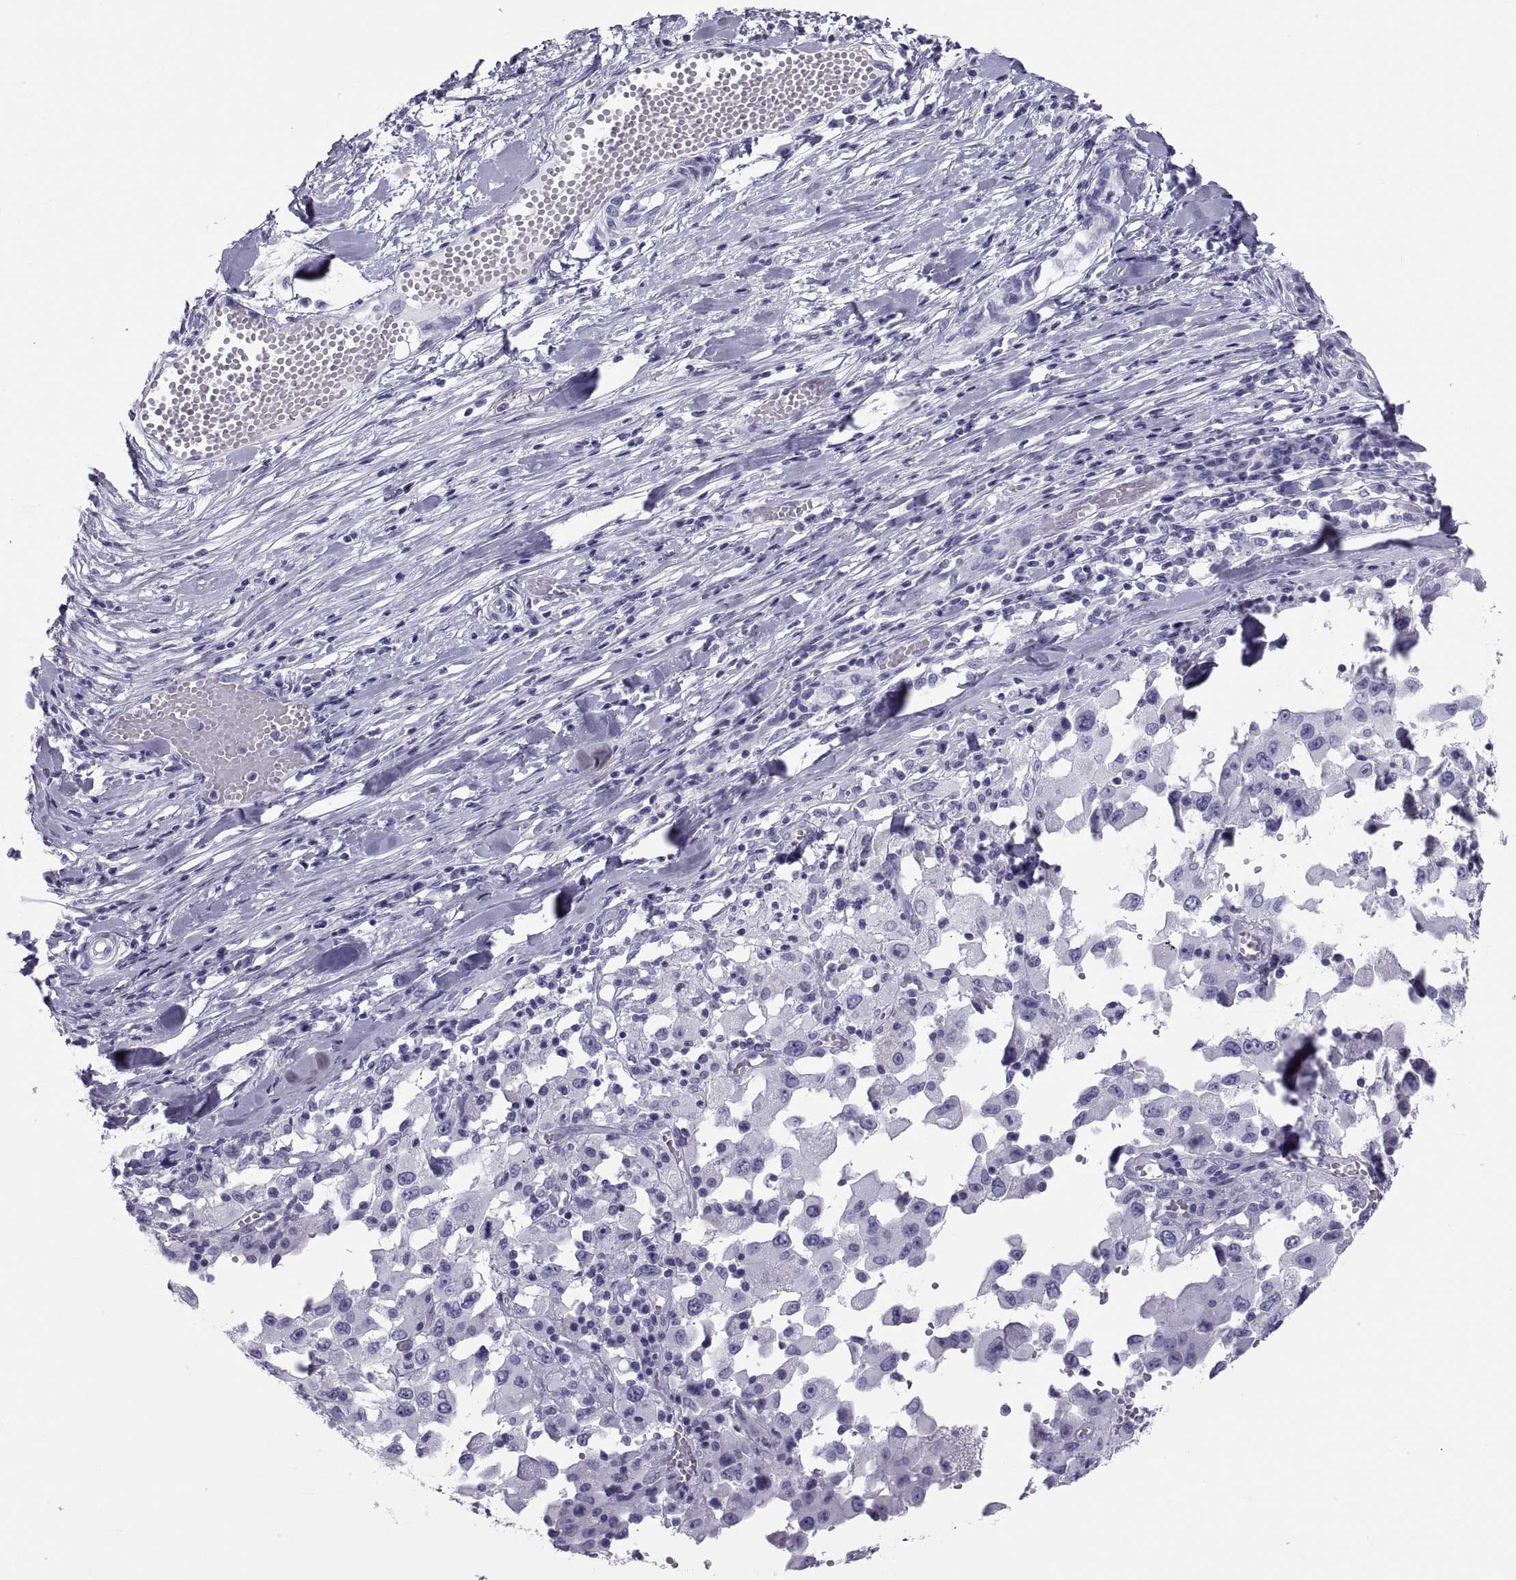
{"staining": {"intensity": "negative", "quantity": "none", "location": "none"}, "tissue": "melanoma", "cell_type": "Tumor cells", "image_type": "cancer", "snomed": [{"axis": "morphology", "description": "Malignant melanoma, Metastatic site"}, {"axis": "topography", "description": "Lymph node"}], "caption": "Tumor cells are negative for protein expression in human melanoma.", "gene": "DEFB129", "patient": {"sex": "male", "age": 50}}